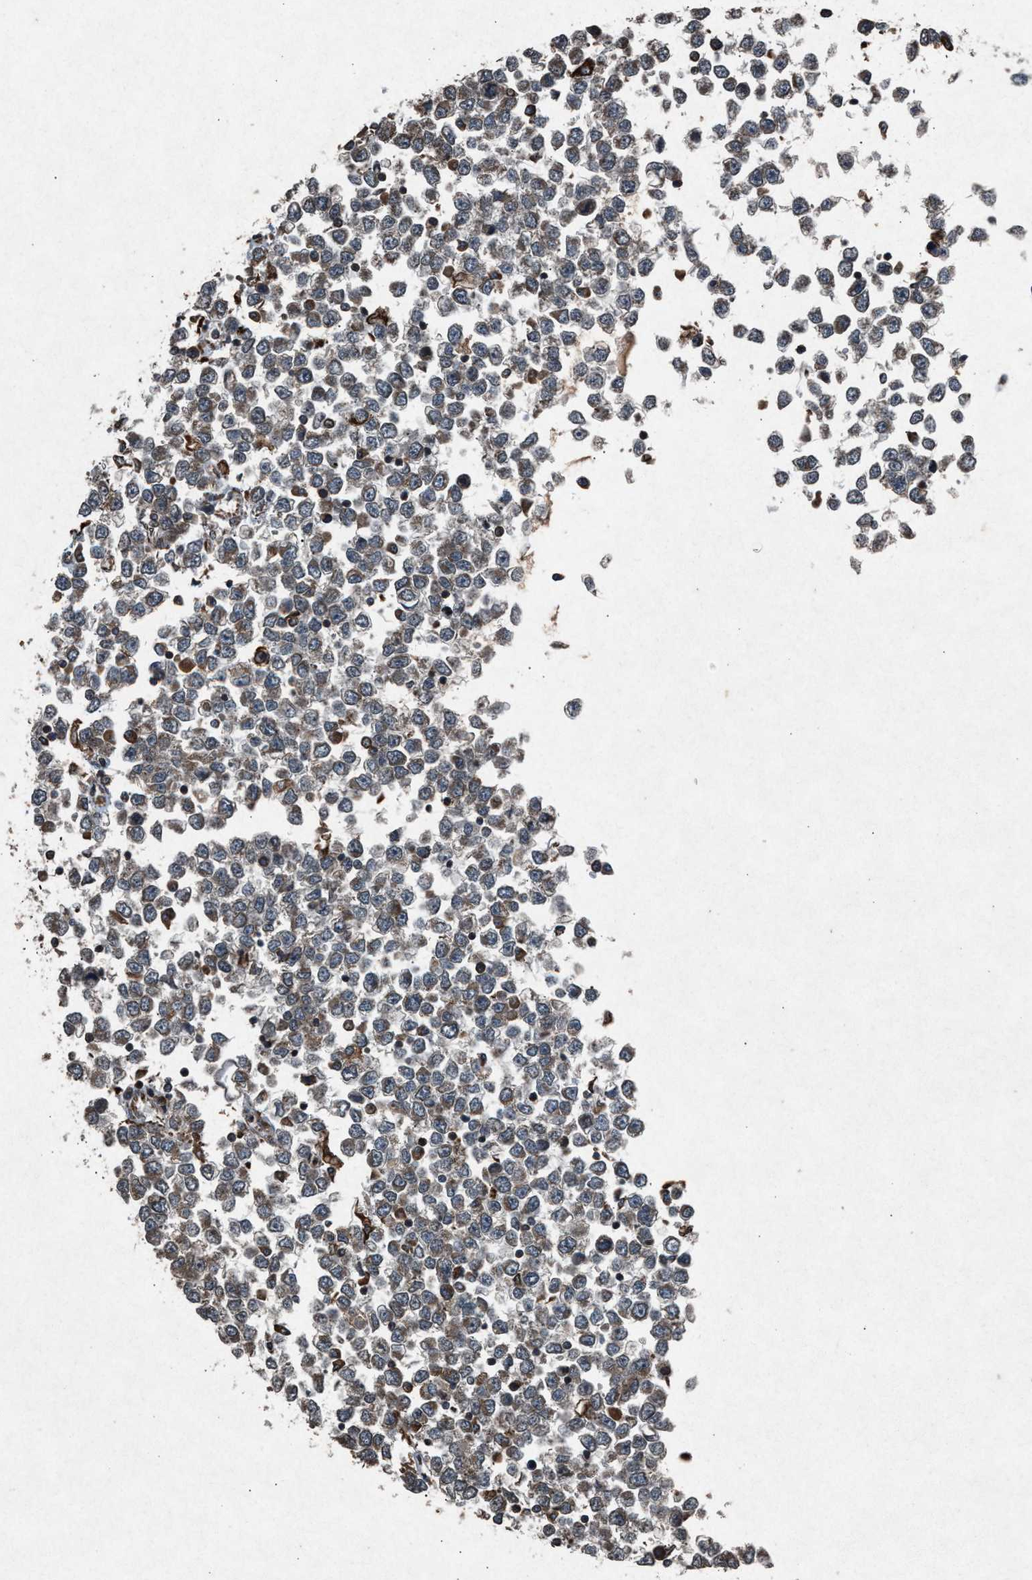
{"staining": {"intensity": "weak", "quantity": ">75%", "location": "cytoplasmic/membranous"}, "tissue": "testis cancer", "cell_type": "Tumor cells", "image_type": "cancer", "snomed": [{"axis": "morphology", "description": "Seminoma, NOS"}, {"axis": "topography", "description": "Testis"}], "caption": "High-power microscopy captured an immunohistochemistry histopathology image of testis cancer (seminoma), revealing weak cytoplasmic/membranous expression in about >75% of tumor cells. Using DAB (brown) and hematoxylin (blue) stains, captured at high magnification using brightfield microscopy.", "gene": "CALR", "patient": {"sex": "male", "age": 65}}